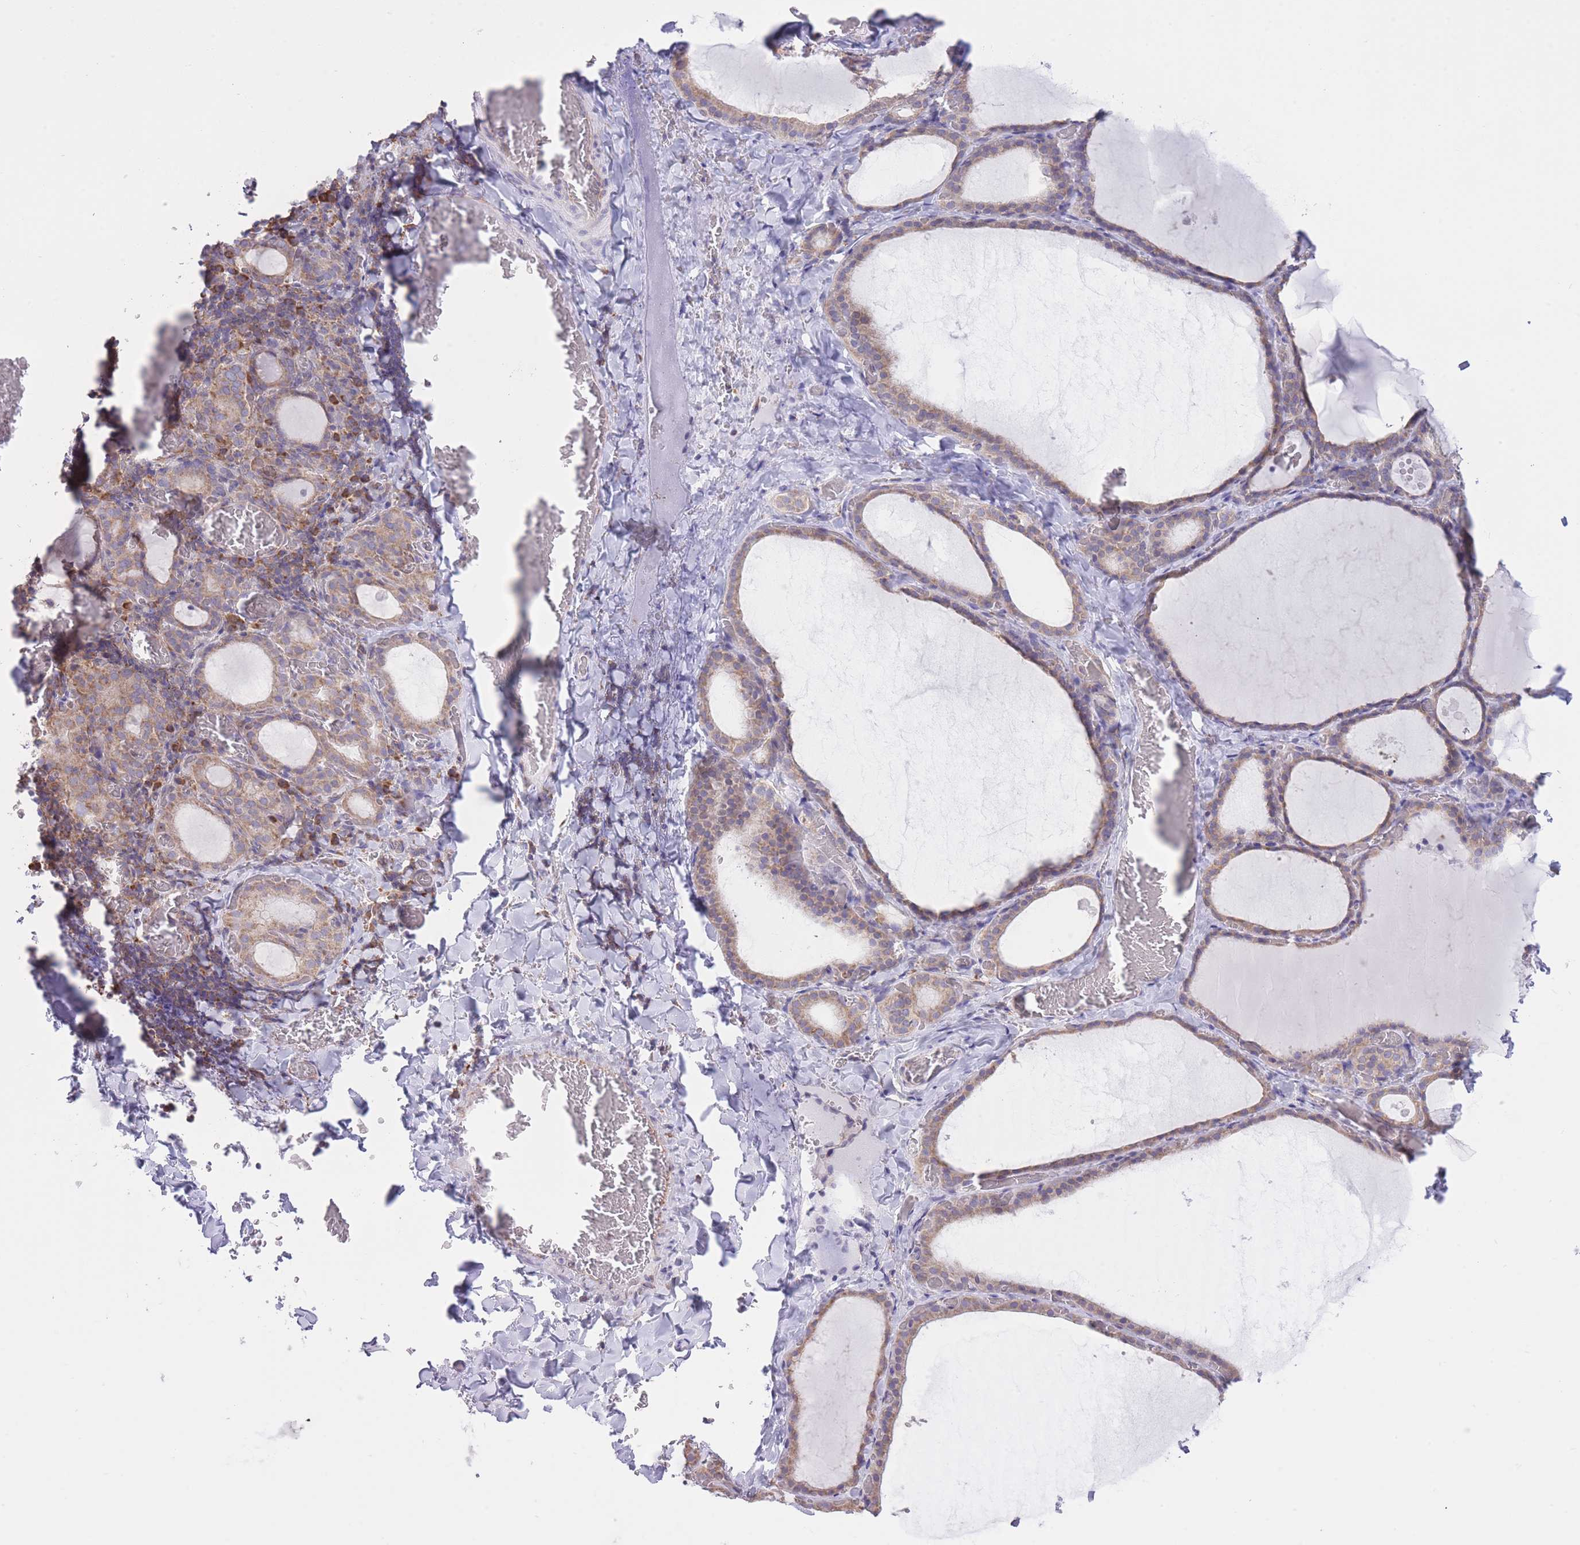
{"staining": {"intensity": "weak", "quantity": ">75%", "location": "cytoplasmic/membranous"}, "tissue": "thyroid gland", "cell_type": "Glandular cells", "image_type": "normal", "snomed": [{"axis": "morphology", "description": "Normal tissue, NOS"}, {"axis": "topography", "description": "Thyroid gland"}], "caption": "Thyroid gland stained with DAB immunohistochemistry (IHC) displays low levels of weak cytoplasmic/membranous staining in approximately >75% of glandular cells.", "gene": "ZNF501", "patient": {"sex": "female", "age": 39}}